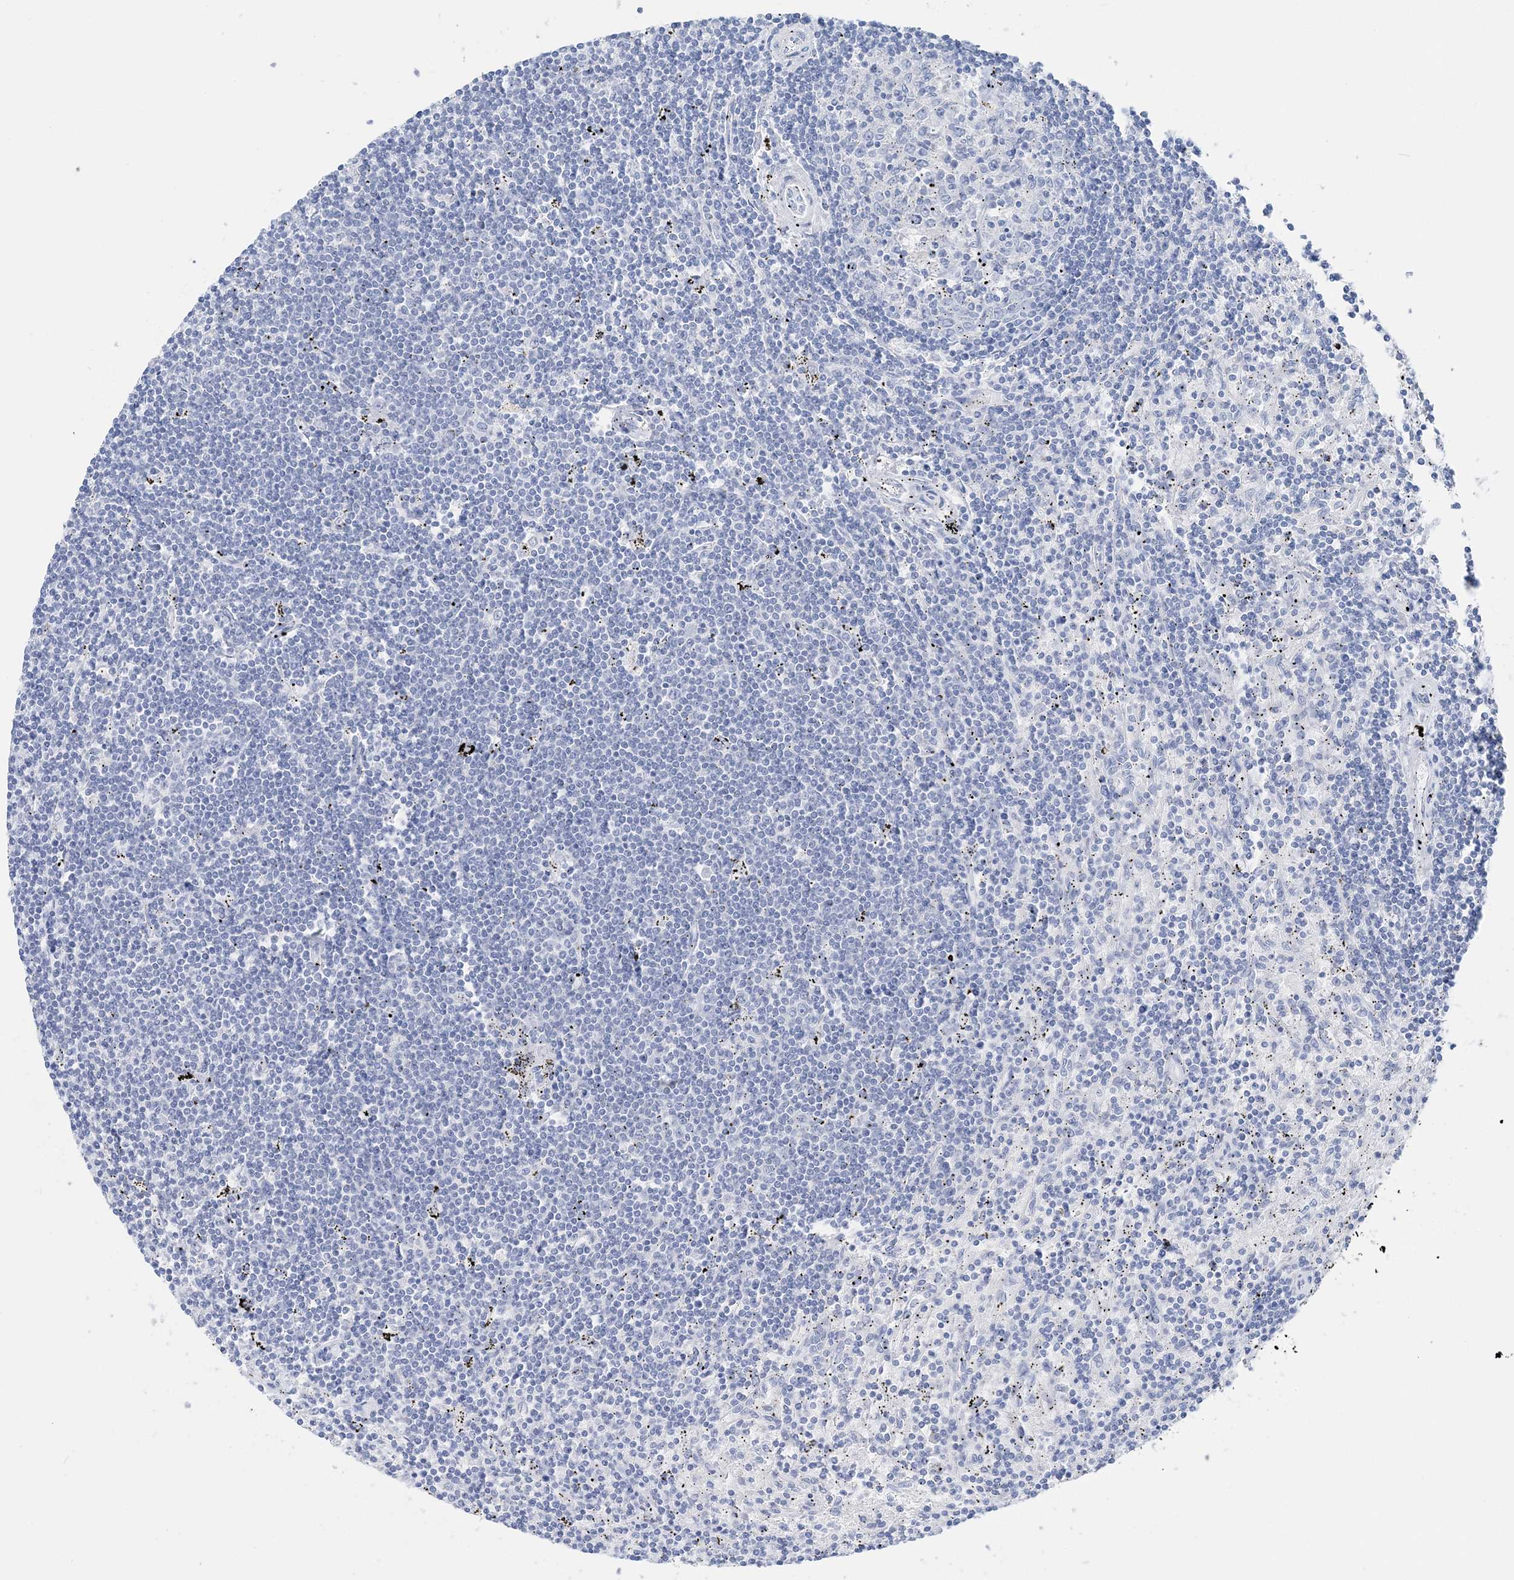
{"staining": {"intensity": "negative", "quantity": "none", "location": "none"}, "tissue": "lymphoma", "cell_type": "Tumor cells", "image_type": "cancer", "snomed": [{"axis": "morphology", "description": "Malignant lymphoma, non-Hodgkin's type, Low grade"}, {"axis": "topography", "description": "Spleen"}], "caption": "Immunohistochemical staining of lymphoma reveals no significant positivity in tumor cells.", "gene": "TSPYL6", "patient": {"sex": "male", "age": 76}}